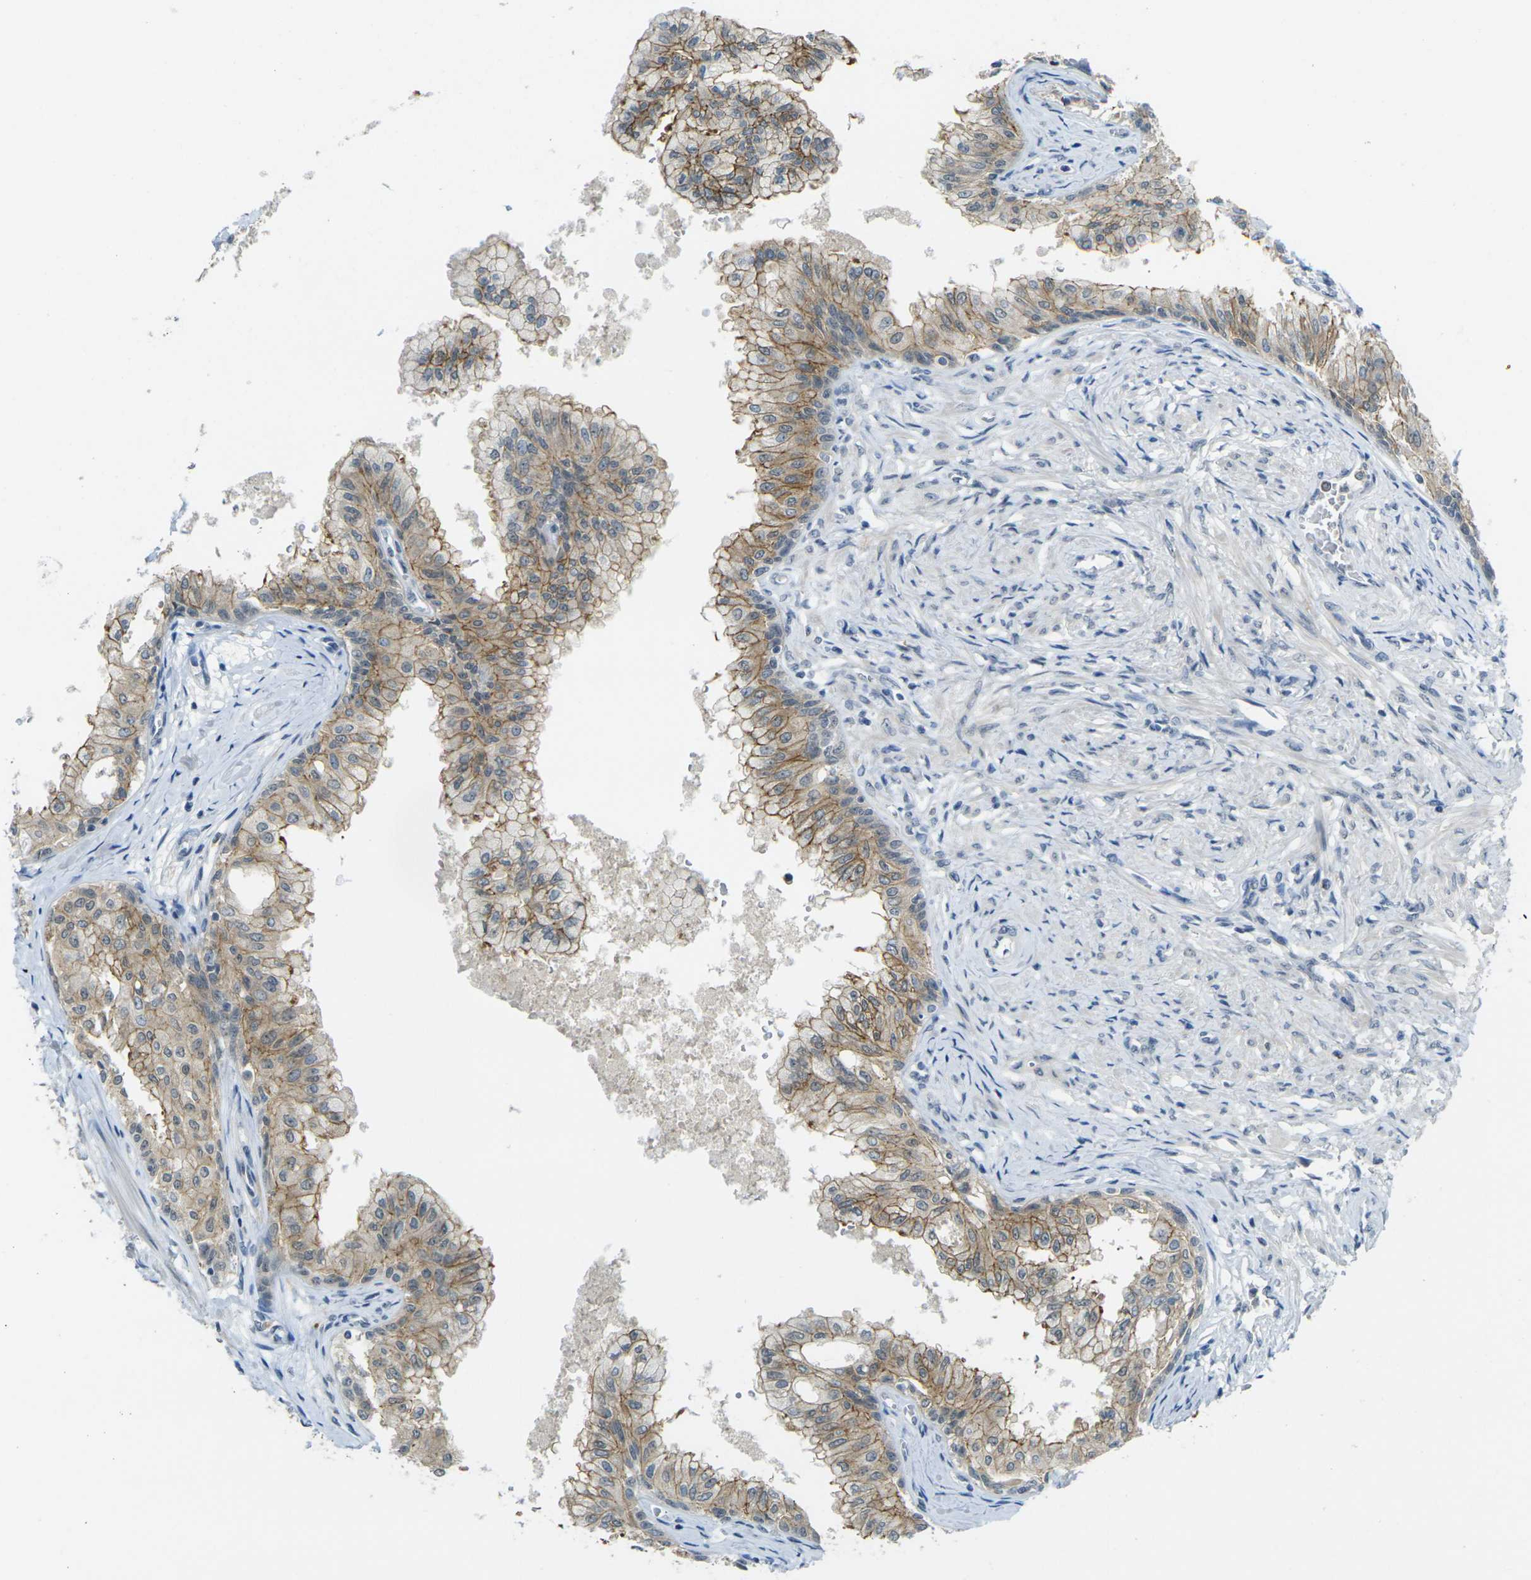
{"staining": {"intensity": "strong", "quantity": ">75%", "location": "cytoplasmic/membranous"}, "tissue": "prostate", "cell_type": "Glandular cells", "image_type": "normal", "snomed": [{"axis": "morphology", "description": "Normal tissue, NOS"}, {"axis": "topography", "description": "Prostate"}, {"axis": "topography", "description": "Seminal veicle"}], "caption": "Brown immunohistochemical staining in normal human prostate displays strong cytoplasmic/membranous staining in about >75% of glandular cells. (DAB = brown stain, brightfield microscopy at high magnification).", "gene": "SPTBN2", "patient": {"sex": "male", "age": 60}}